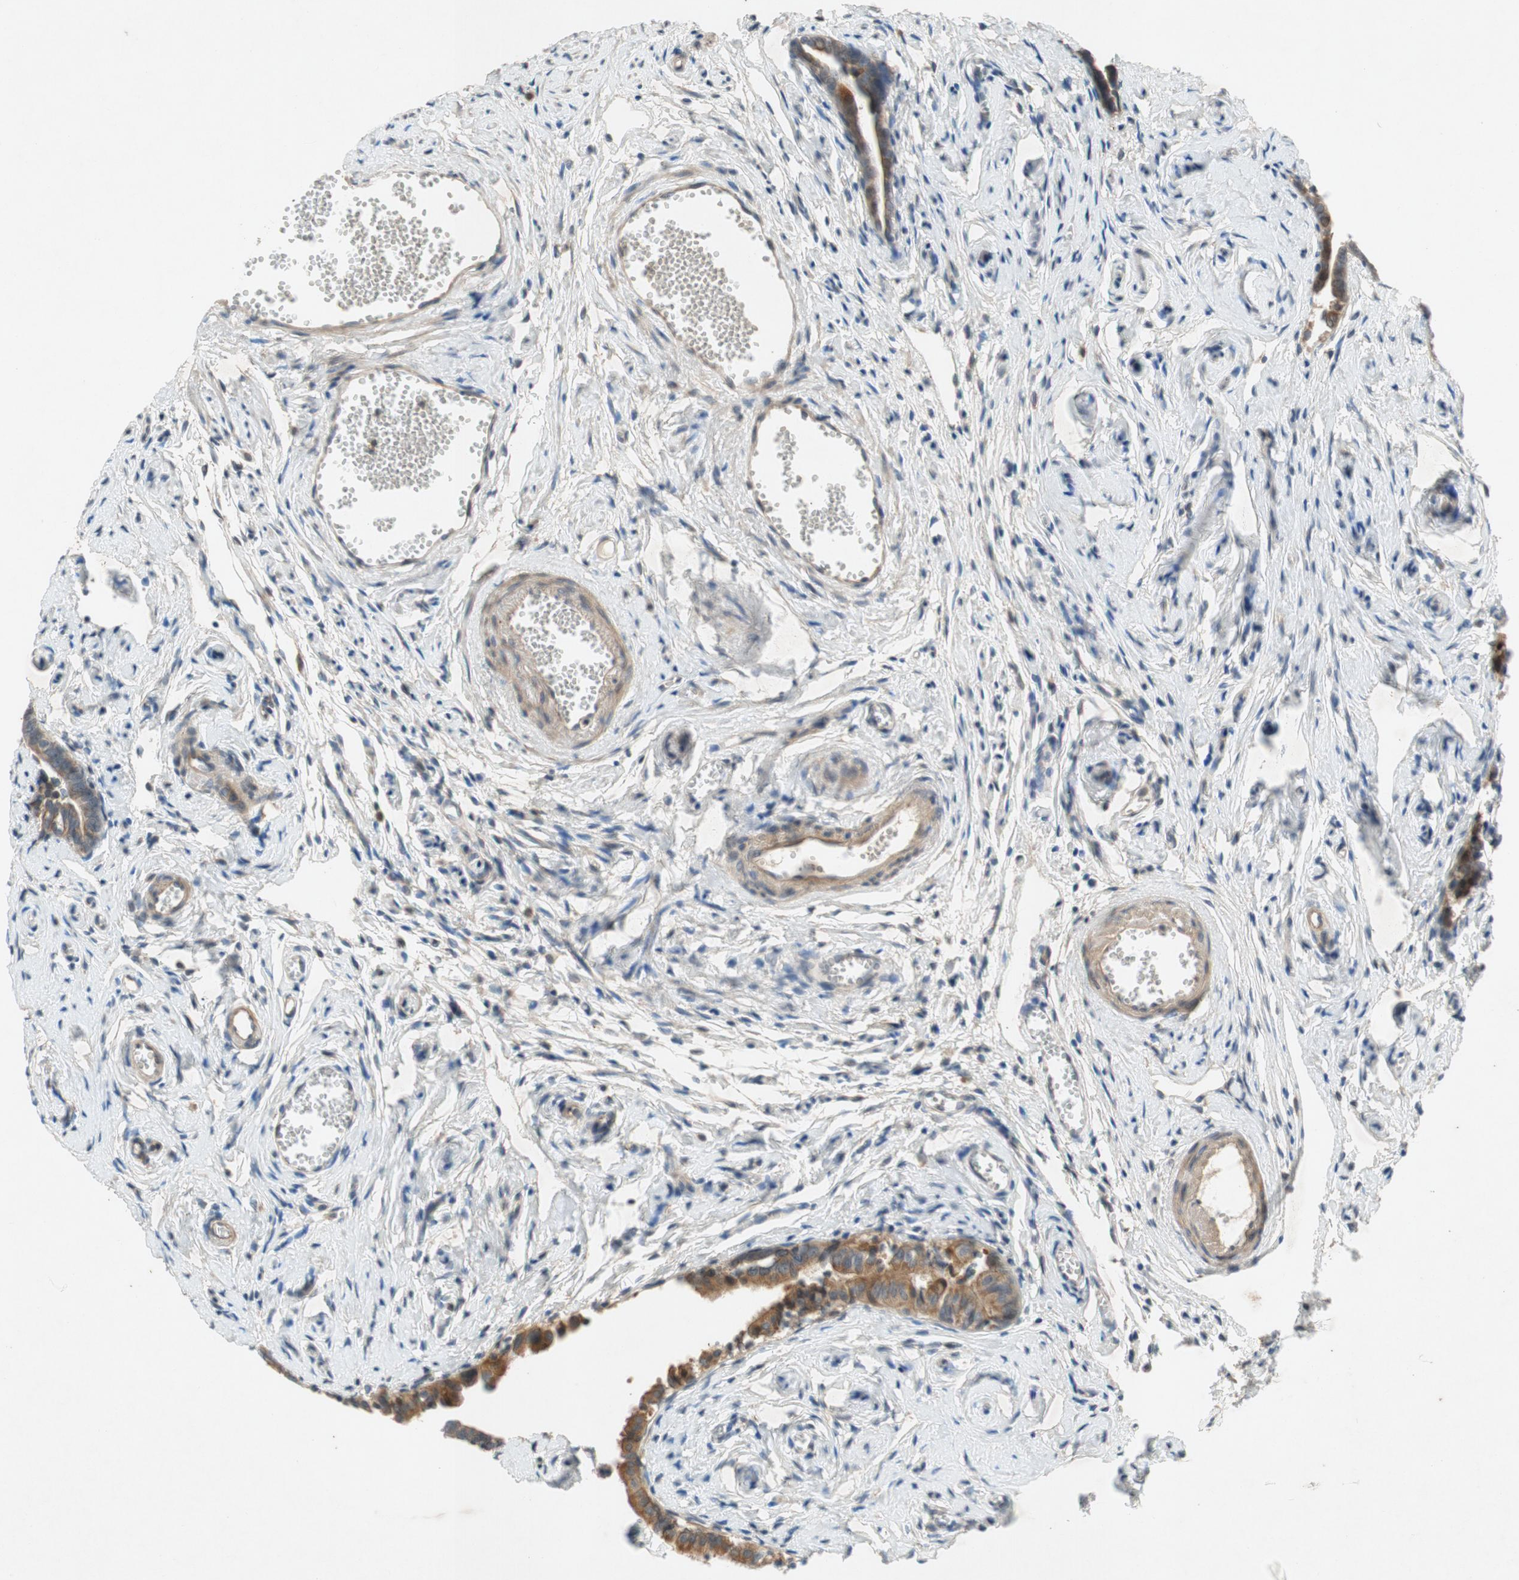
{"staining": {"intensity": "moderate", "quantity": ">75%", "location": "cytoplasmic/membranous"}, "tissue": "fallopian tube", "cell_type": "Glandular cells", "image_type": "normal", "snomed": [{"axis": "morphology", "description": "Normal tissue, NOS"}, {"axis": "topography", "description": "Fallopian tube"}], "caption": "Fallopian tube stained for a protein displays moderate cytoplasmic/membranous positivity in glandular cells. Using DAB (3,3'-diaminobenzidine) (brown) and hematoxylin (blue) stains, captured at high magnification using brightfield microscopy.", "gene": "ATP2C1", "patient": {"sex": "female", "age": 71}}